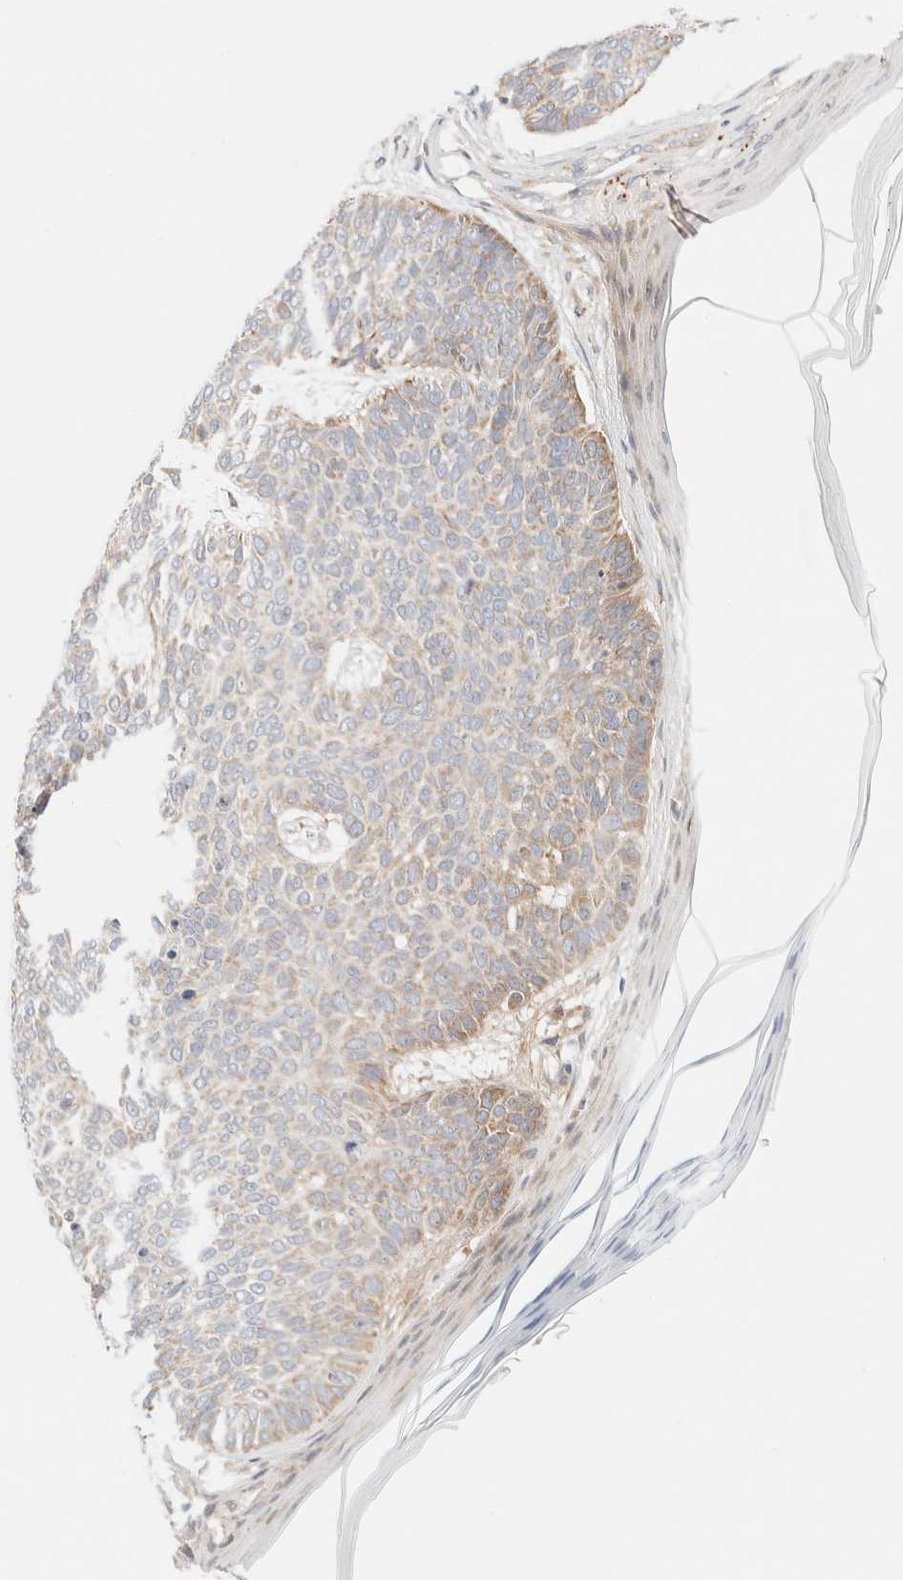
{"staining": {"intensity": "moderate", "quantity": "25%-75%", "location": "cytoplasmic/membranous"}, "tissue": "skin cancer", "cell_type": "Tumor cells", "image_type": "cancer", "snomed": [{"axis": "morphology", "description": "Normal tissue, NOS"}, {"axis": "morphology", "description": "Basal cell carcinoma"}, {"axis": "topography", "description": "Skin"}], "caption": "Moderate cytoplasmic/membranous expression is seen in approximately 25%-75% of tumor cells in basal cell carcinoma (skin). The protein of interest is stained brown, and the nuclei are stained in blue (DAB IHC with brightfield microscopy, high magnification).", "gene": "RRP15", "patient": {"sex": "male", "age": 50}}